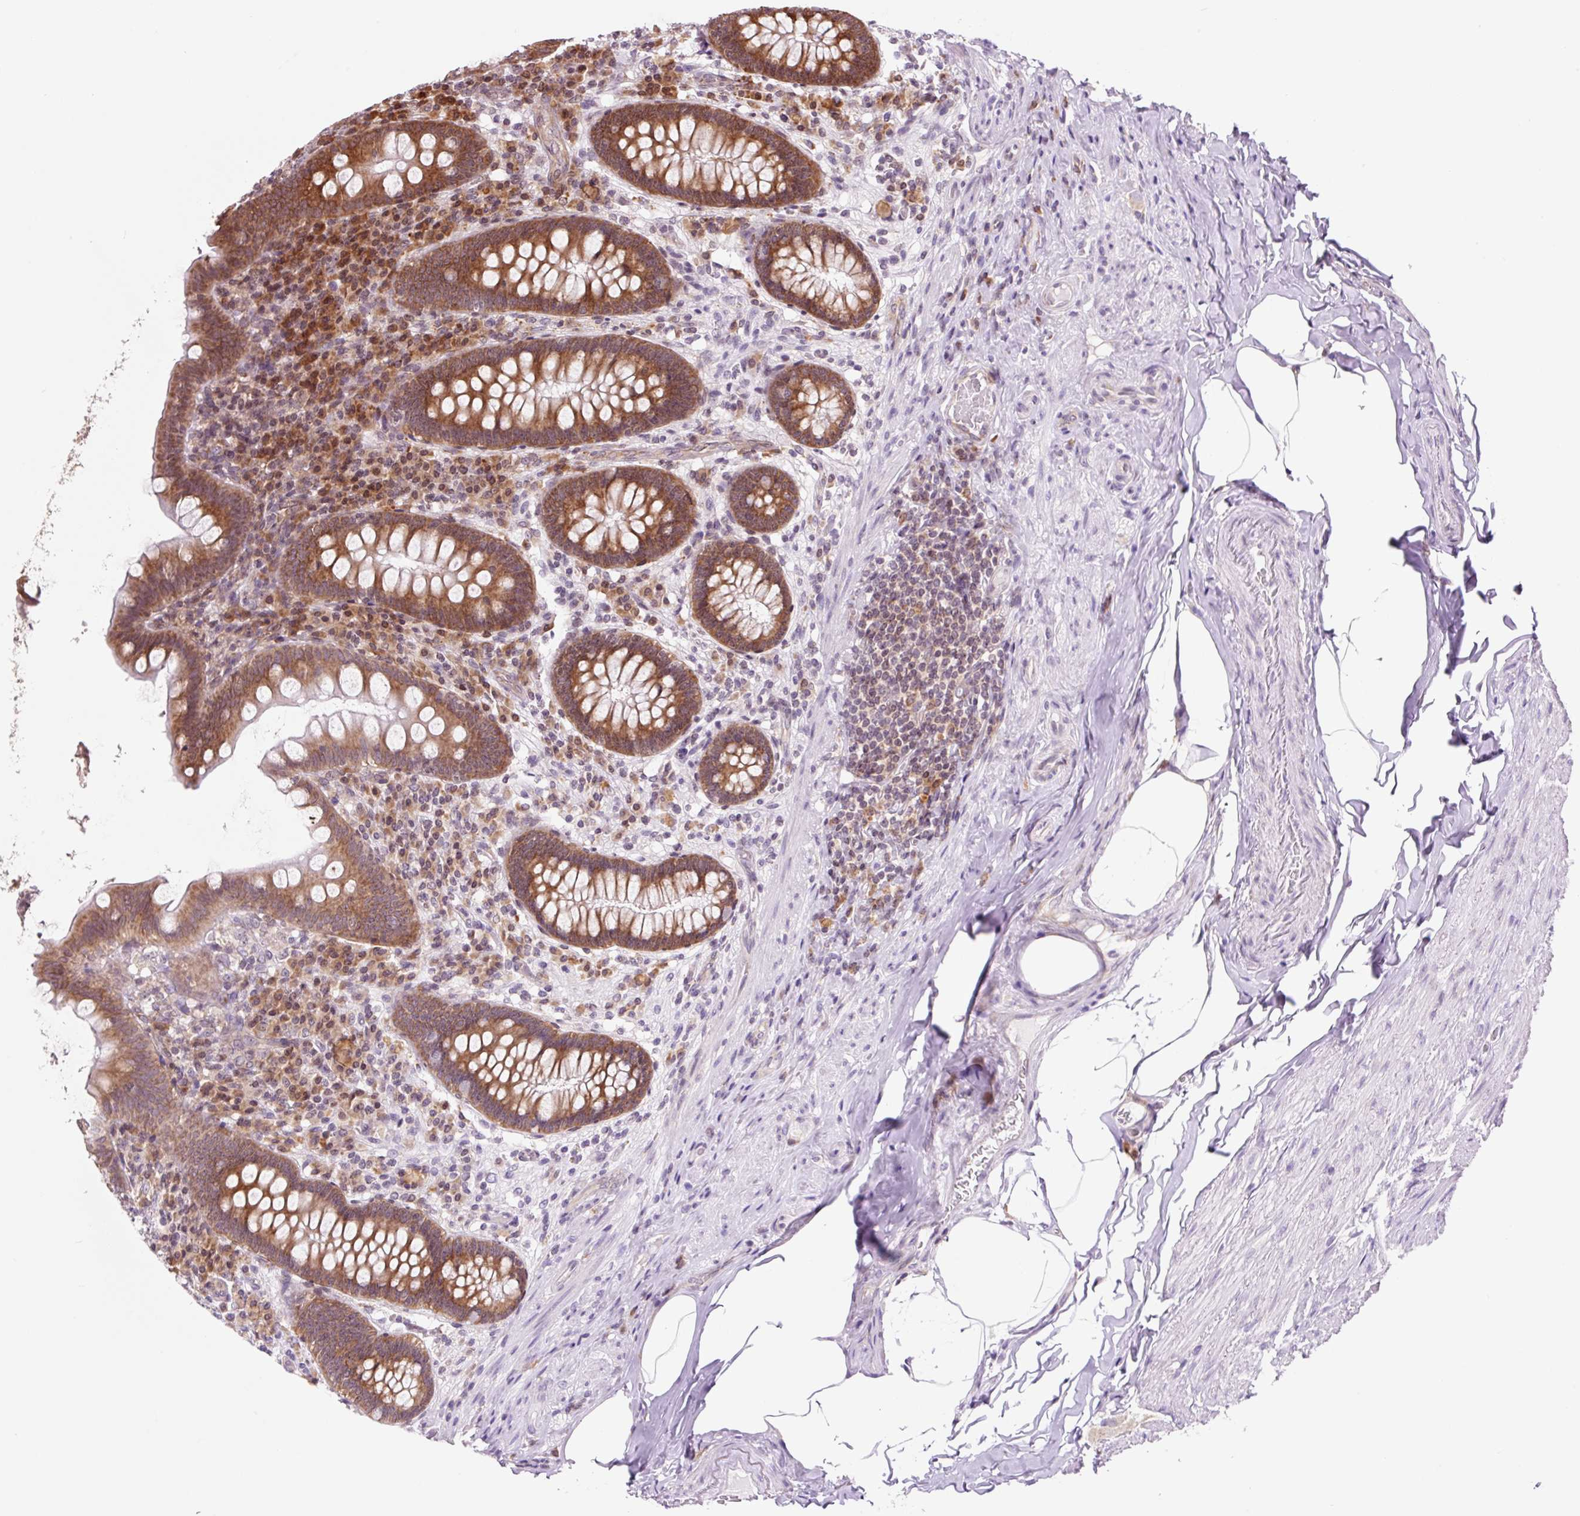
{"staining": {"intensity": "strong", "quantity": ">75%", "location": "cytoplasmic/membranous"}, "tissue": "appendix", "cell_type": "Glandular cells", "image_type": "normal", "snomed": [{"axis": "morphology", "description": "Normal tissue, NOS"}, {"axis": "topography", "description": "Appendix"}], "caption": "IHC micrograph of unremarkable appendix: human appendix stained using immunohistochemistry (IHC) demonstrates high levels of strong protein expression localized specifically in the cytoplasmic/membranous of glandular cells, appearing as a cytoplasmic/membranous brown color.", "gene": "RPL41", "patient": {"sex": "male", "age": 71}}